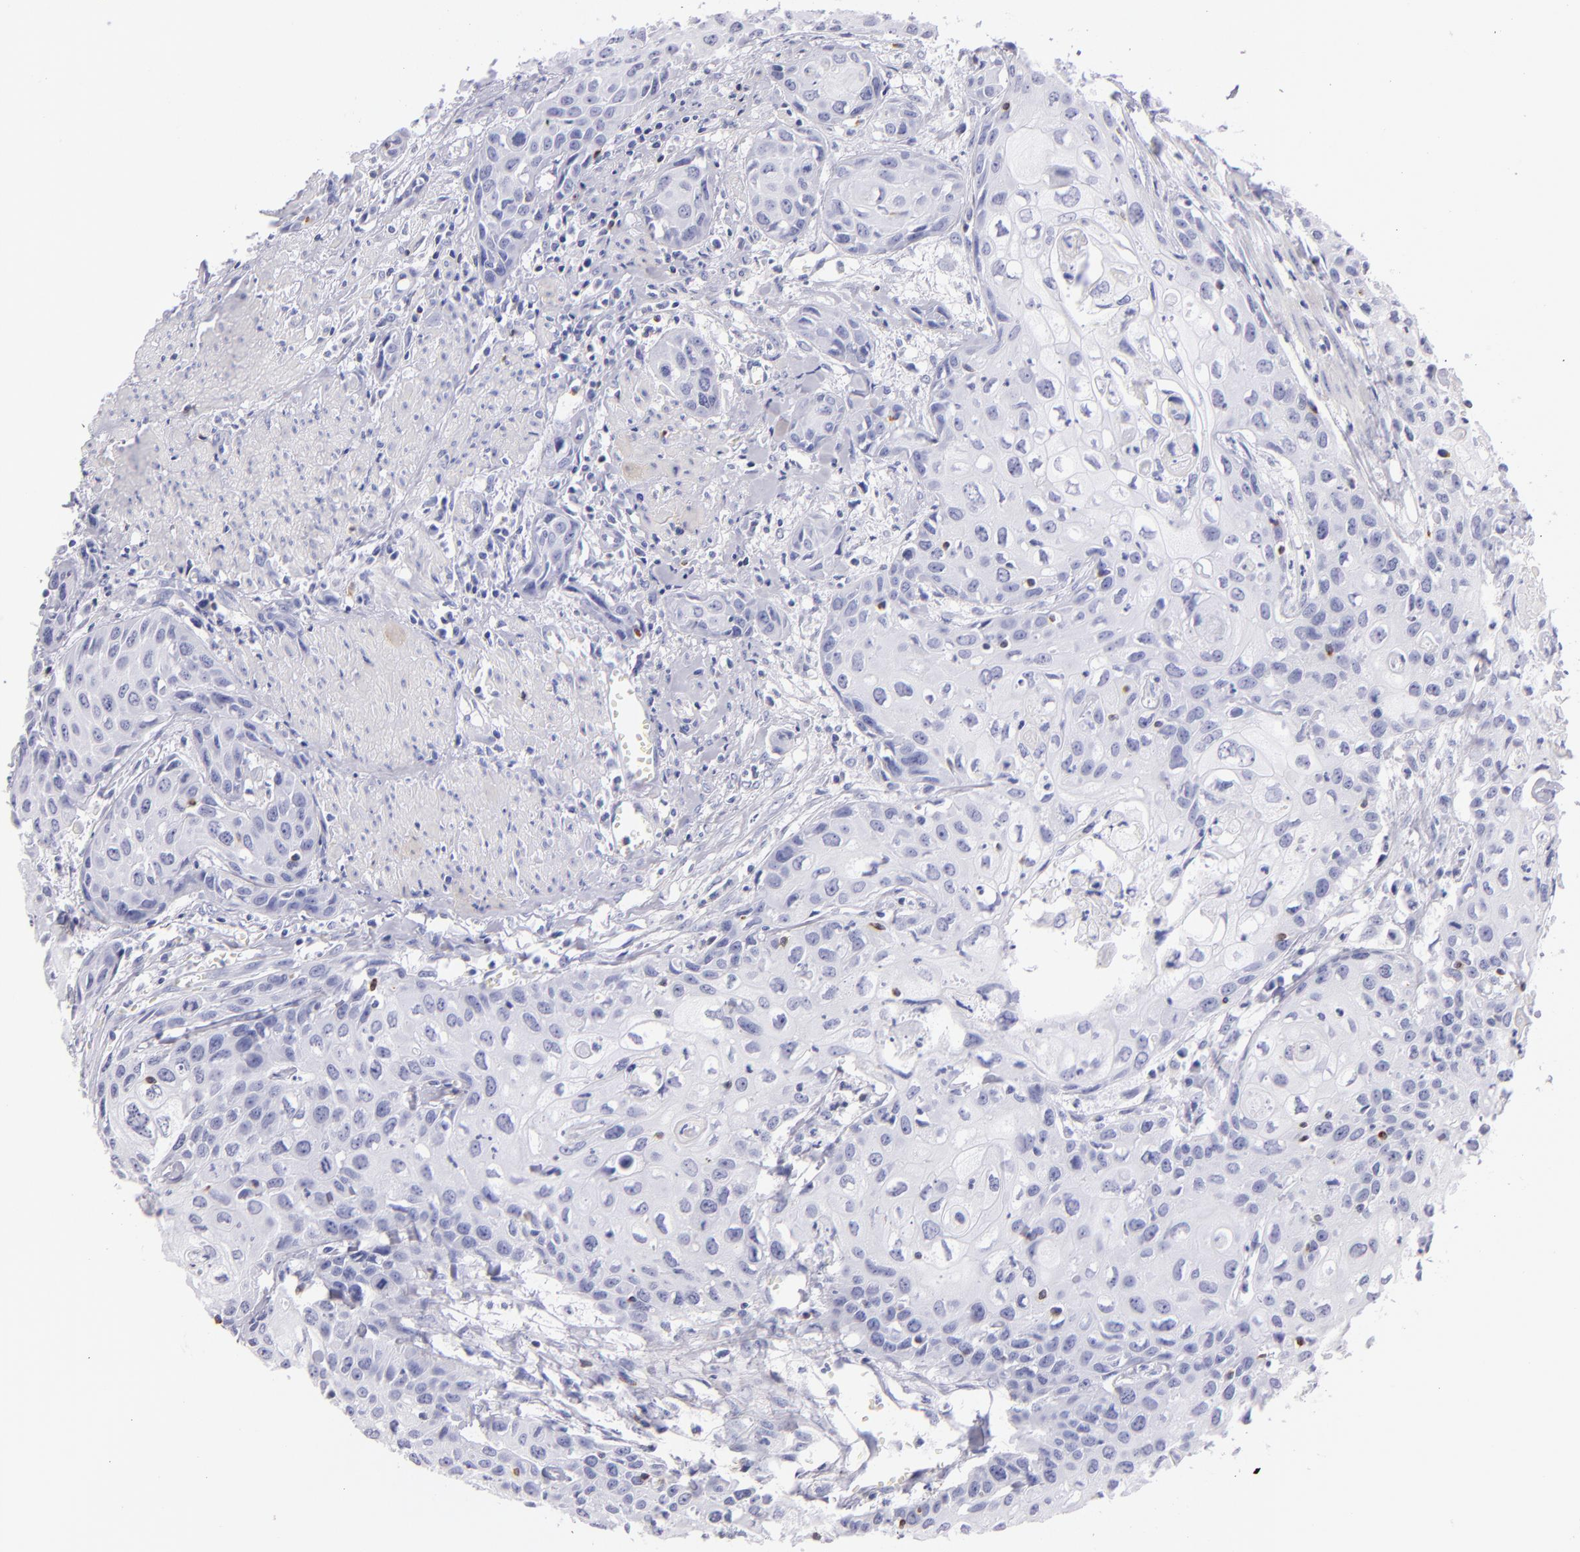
{"staining": {"intensity": "negative", "quantity": "none", "location": "none"}, "tissue": "urothelial cancer", "cell_type": "Tumor cells", "image_type": "cancer", "snomed": [{"axis": "morphology", "description": "Urothelial carcinoma, High grade"}, {"axis": "topography", "description": "Urinary bladder"}], "caption": "The histopathology image displays no staining of tumor cells in high-grade urothelial carcinoma.", "gene": "PRF1", "patient": {"sex": "male", "age": 54}}